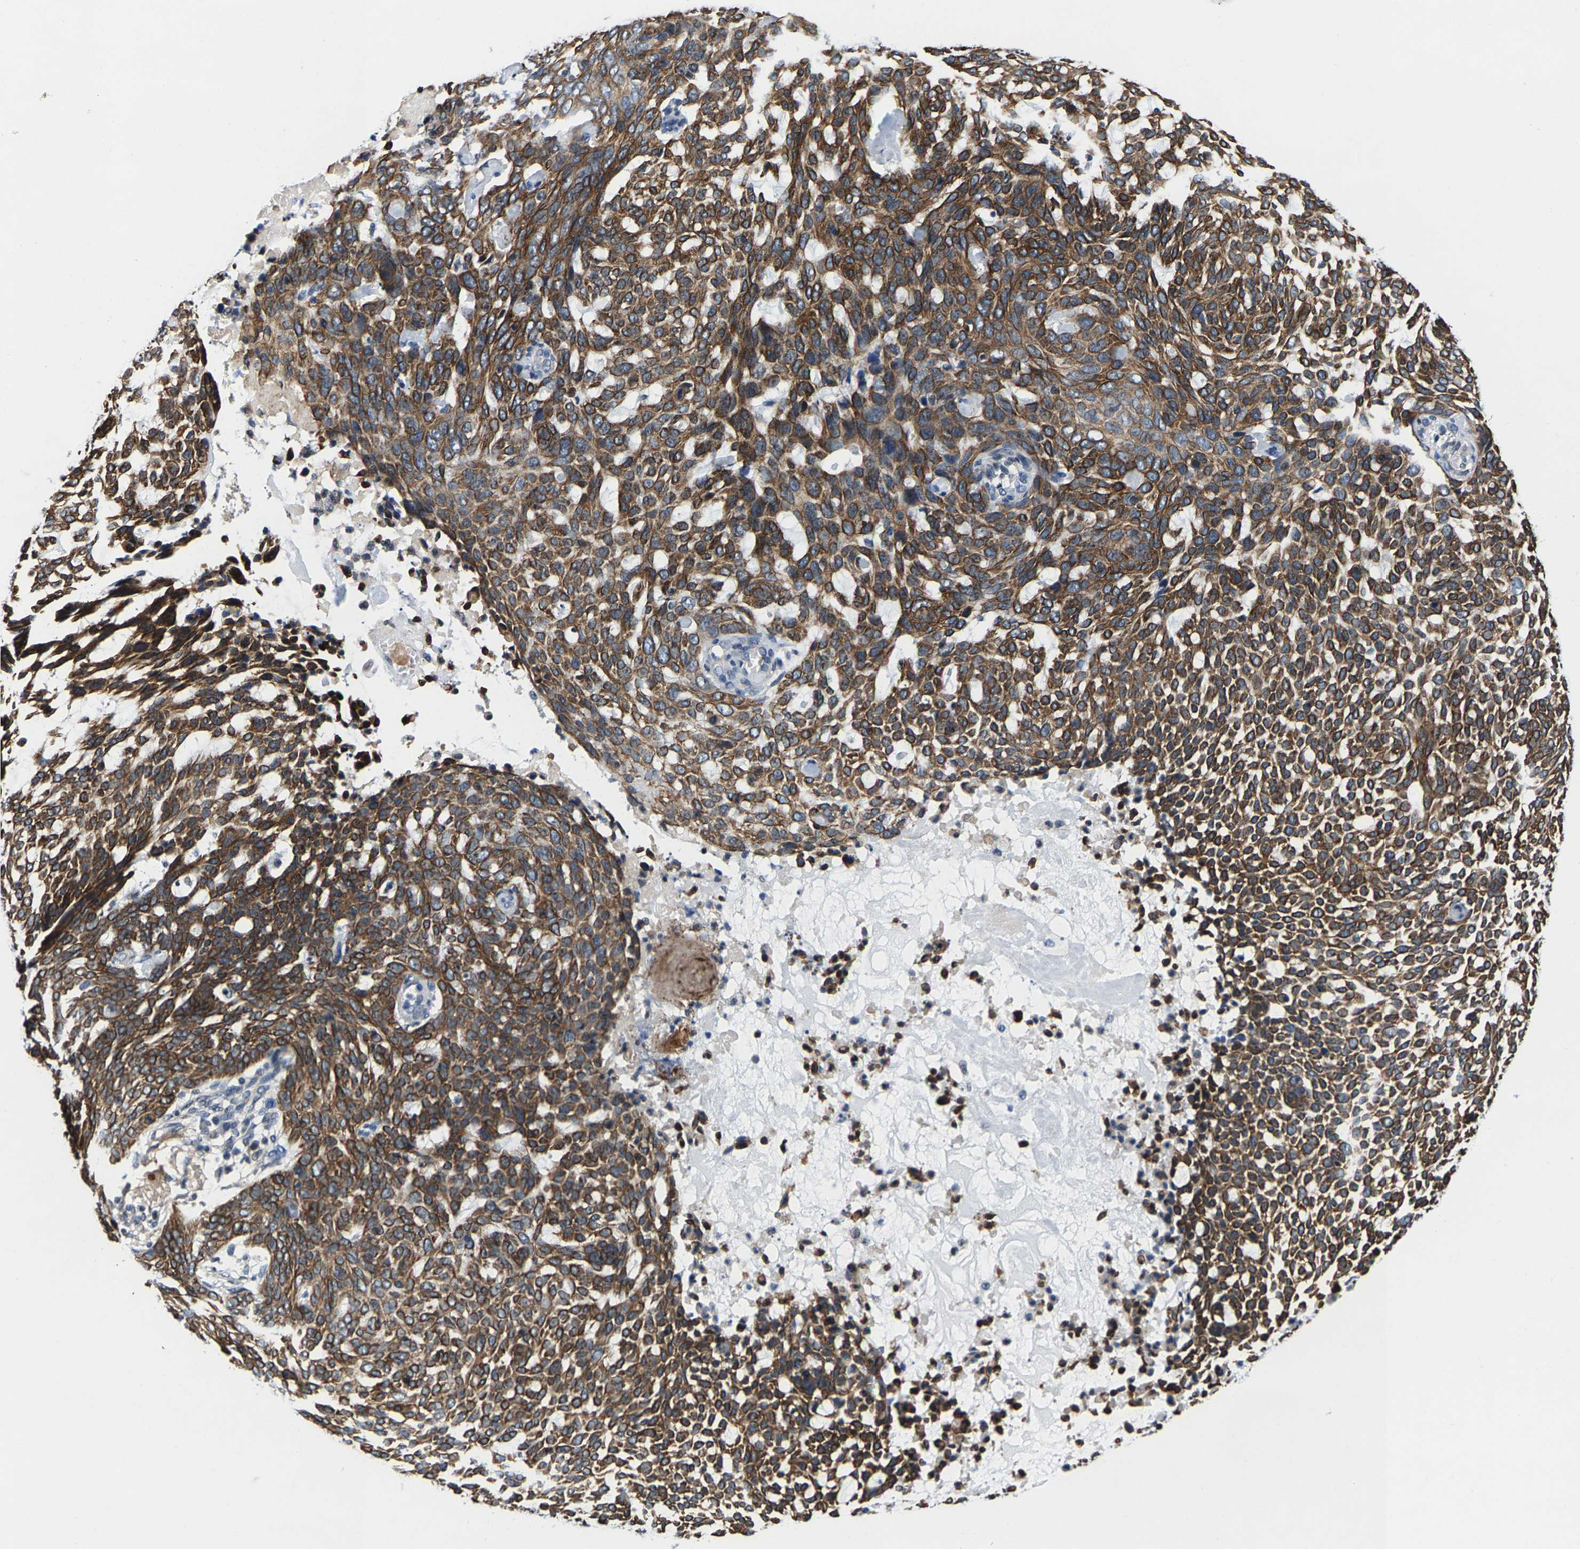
{"staining": {"intensity": "moderate", "quantity": ">75%", "location": "cytoplasmic/membranous"}, "tissue": "skin cancer", "cell_type": "Tumor cells", "image_type": "cancer", "snomed": [{"axis": "morphology", "description": "Basal cell carcinoma"}, {"axis": "topography", "description": "Skin"}], "caption": "Moderate cytoplasmic/membranous protein staining is present in approximately >75% of tumor cells in skin cancer (basal cell carcinoma).", "gene": "GTPBP10", "patient": {"sex": "female", "age": 64}}